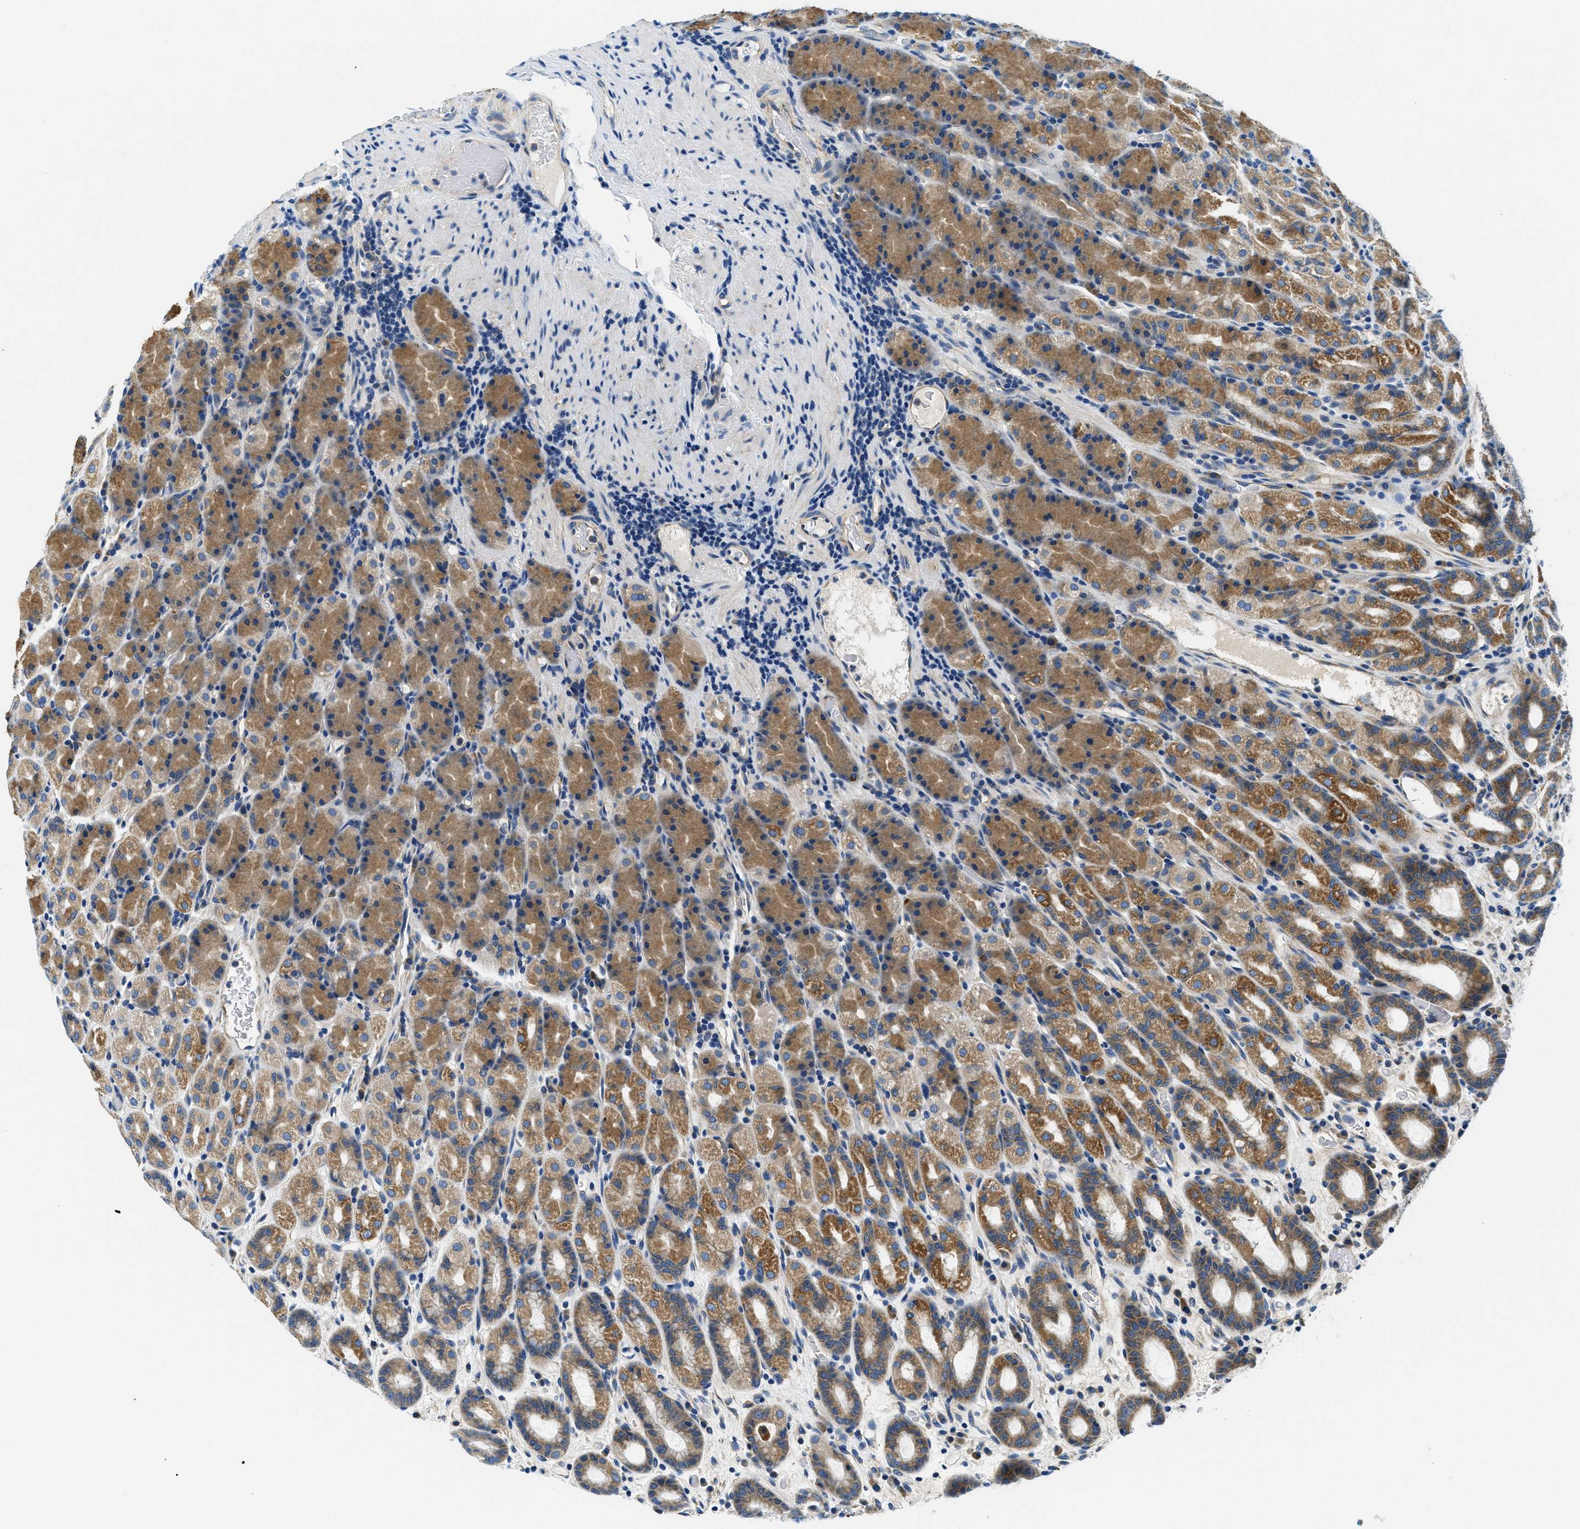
{"staining": {"intensity": "strong", "quantity": ">75%", "location": "cytoplasmic/membranous"}, "tissue": "stomach", "cell_type": "Glandular cells", "image_type": "normal", "snomed": [{"axis": "morphology", "description": "Normal tissue, NOS"}, {"axis": "topography", "description": "Stomach, upper"}], "caption": "This is a micrograph of IHC staining of normal stomach, which shows strong expression in the cytoplasmic/membranous of glandular cells.", "gene": "SAMD4B", "patient": {"sex": "male", "age": 68}}